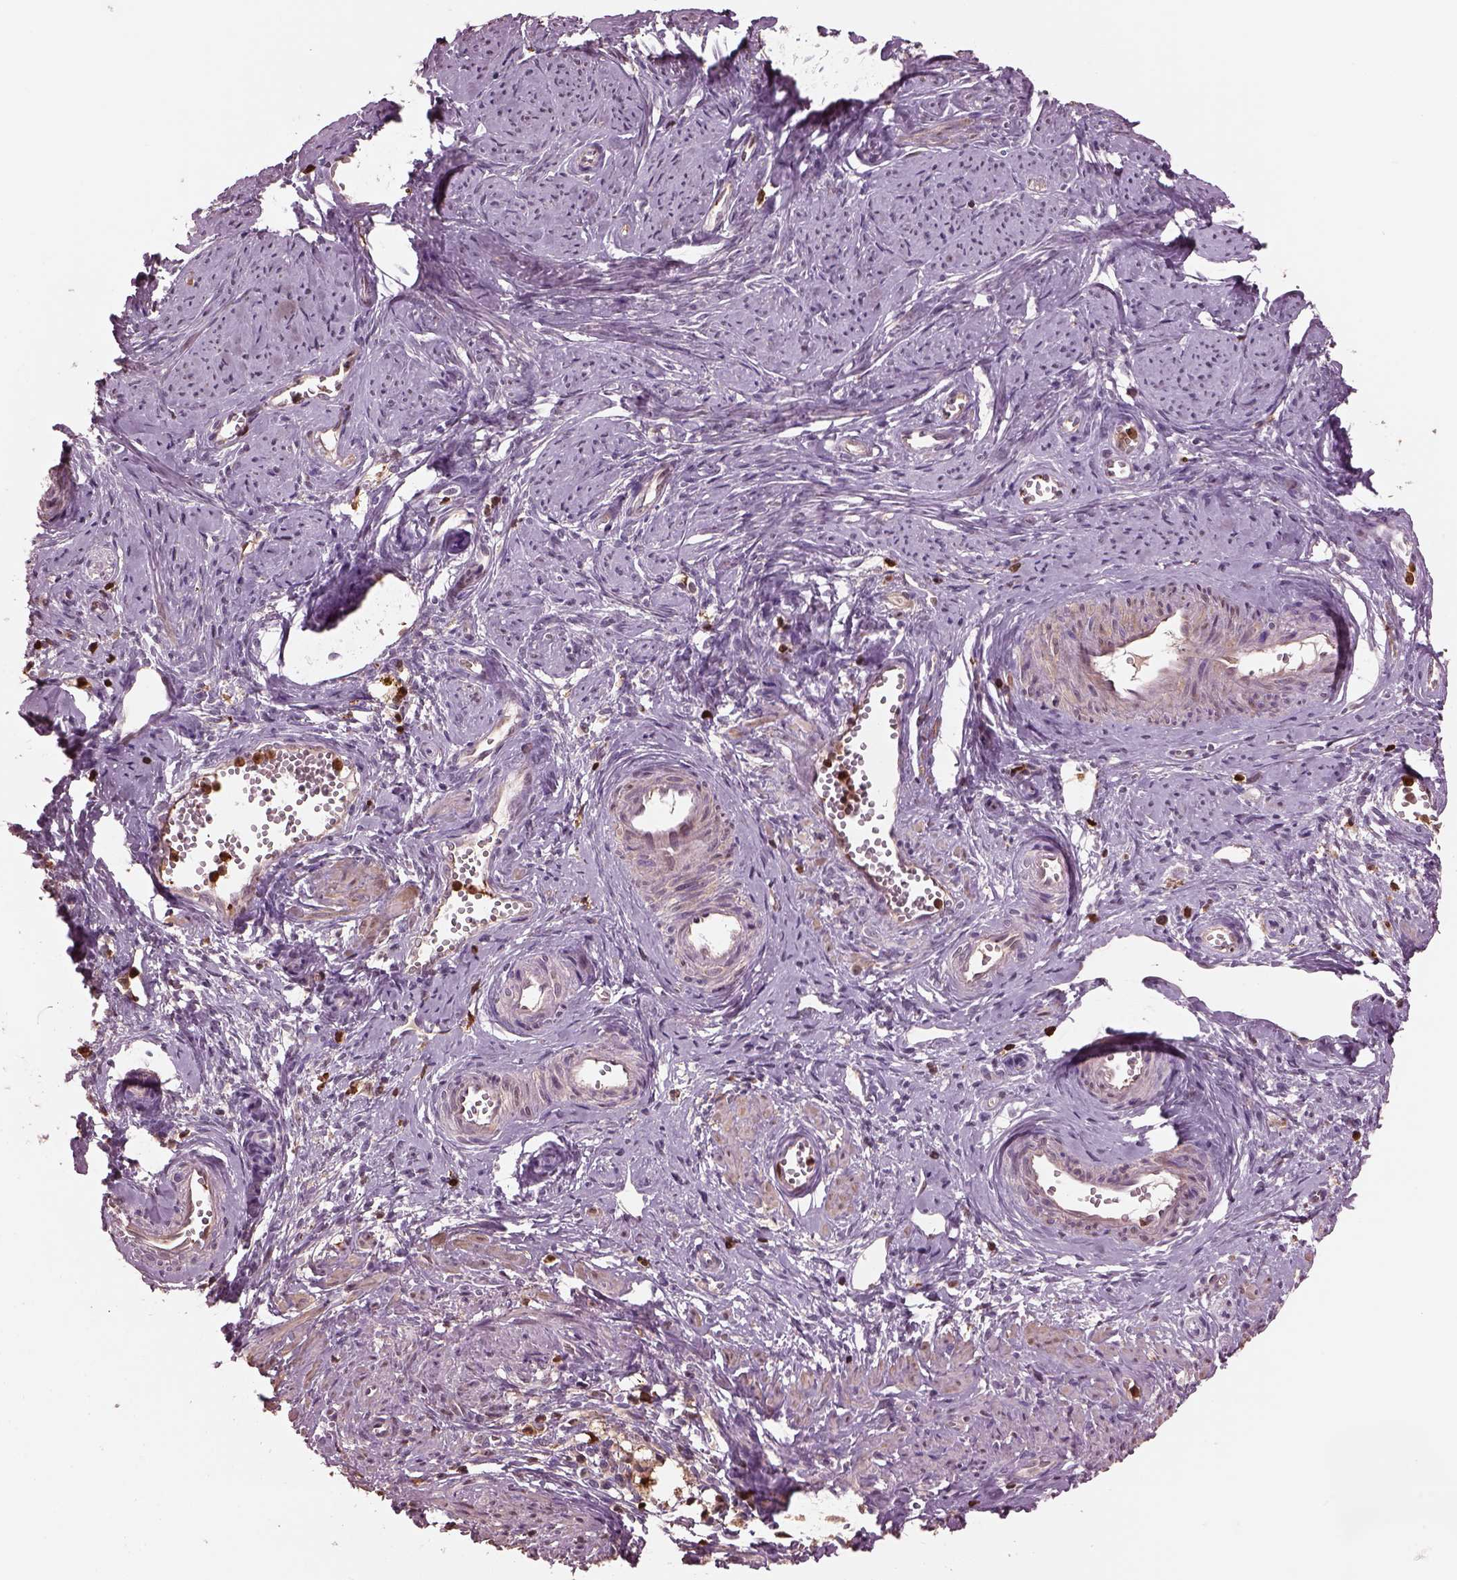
{"staining": {"intensity": "weak", "quantity": ">75%", "location": "cytoplasmic/membranous"}, "tissue": "cervical cancer", "cell_type": "Tumor cells", "image_type": "cancer", "snomed": [{"axis": "morphology", "description": "Squamous cell carcinoma, NOS"}, {"axis": "topography", "description": "Cervix"}], "caption": "Immunohistochemistry (IHC) (DAB (3,3'-diaminobenzidine)) staining of human squamous cell carcinoma (cervical) shows weak cytoplasmic/membranous protein staining in approximately >75% of tumor cells. The staining was performed using DAB (3,3'-diaminobenzidine) to visualize the protein expression in brown, while the nuclei were stained in blue with hematoxylin (Magnification: 20x).", "gene": "IL31RA", "patient": {"sex": "female", "age": 30}}